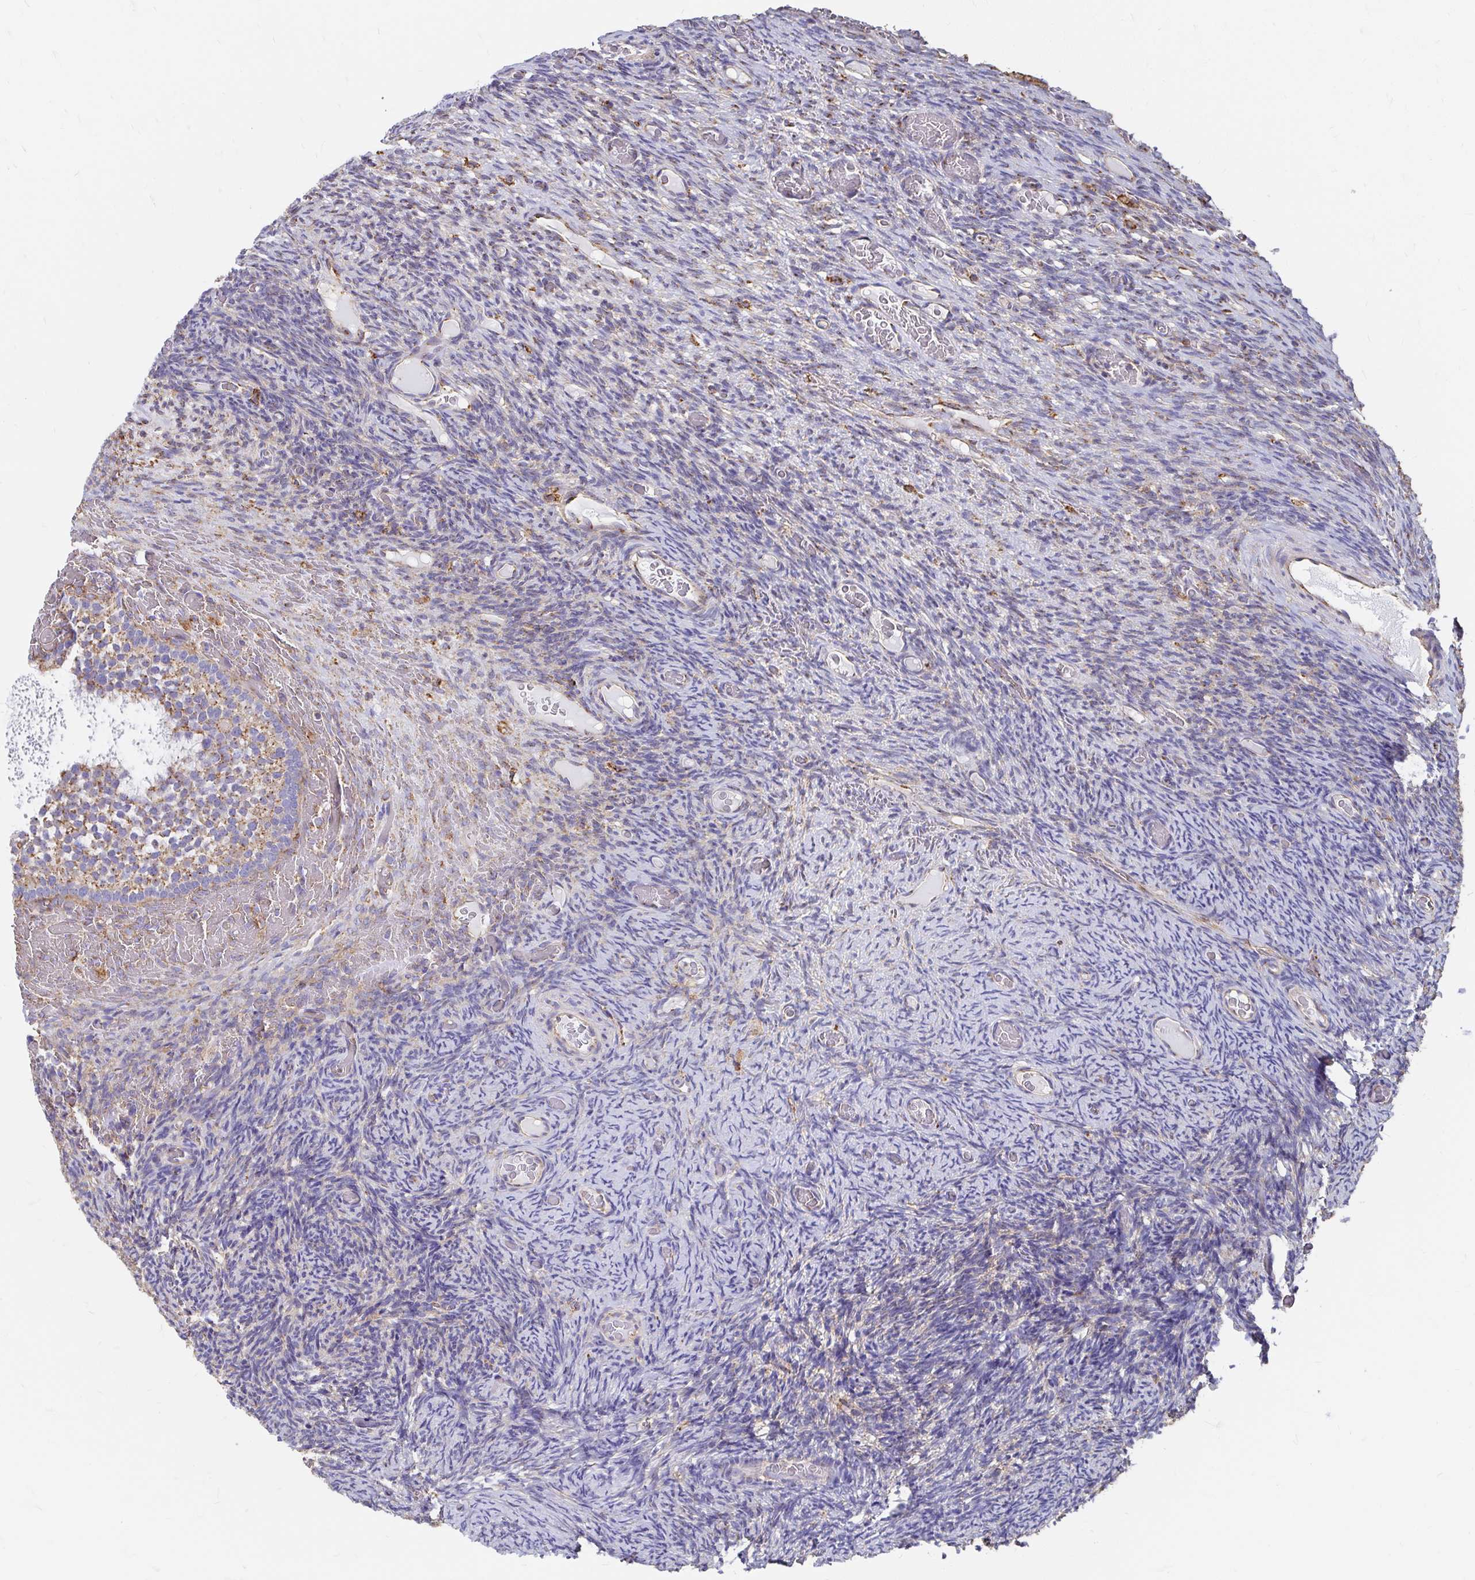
{"staining": {"intensity": "moderate", "quantity": ">75%", "location": "cytoplasmic/membranous"}, "tissue": "ovary", "cell_type": "Follicle cells", "image_type": "normal", "snomed": [{"axis": "morphology", "description": "Normal tissue, NOS"}, {"axis": "topography", "description": "Ovary"}], "caption": "Ovary stained for a protein (brown) reveals moderate cytoplasmic/membranous positive staining in approximately >75% of follicle cells.", "gene": "CLTC", "patient": {"sex": "female", "age": 34}}